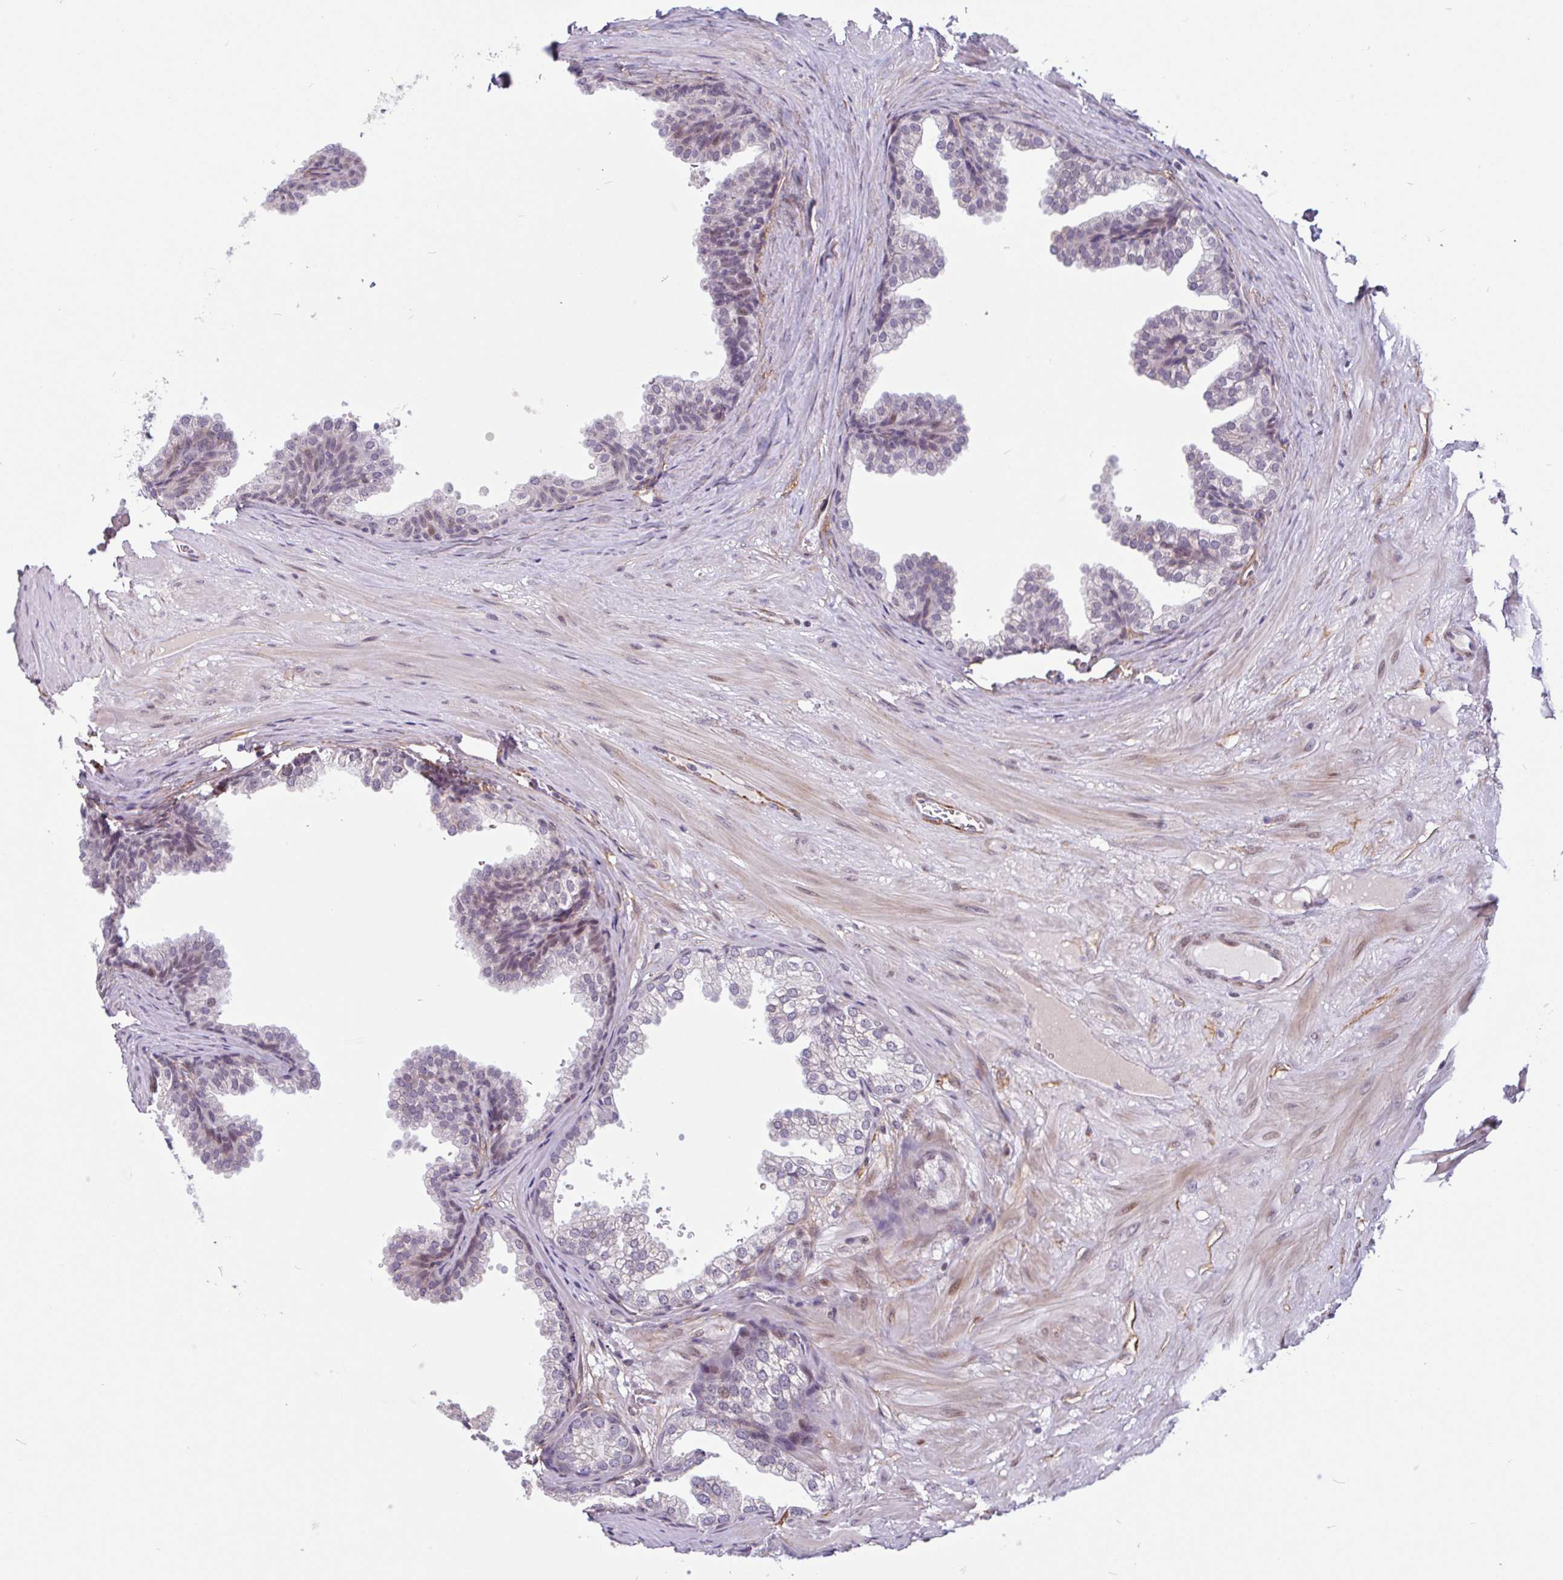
{"staining": {"intensity": "weak", "quantity": "<25%", "location": "nuclear"}, "tissue": "prostate", "cell_type": "Glandular cells", "image_type": "normal", "snomed": [{"axis": "morphology", "description": "Normal tissue, NOS"}, {"axis": "topography", "description": "Prostate"}], "caption": "This is a micrograph of immunohistochemistry (IHC) staining of benign prostate, which shows no staining in glandular cells.", "gene": "TMEM119", "patient": {"sex": "male", "age": 37}}